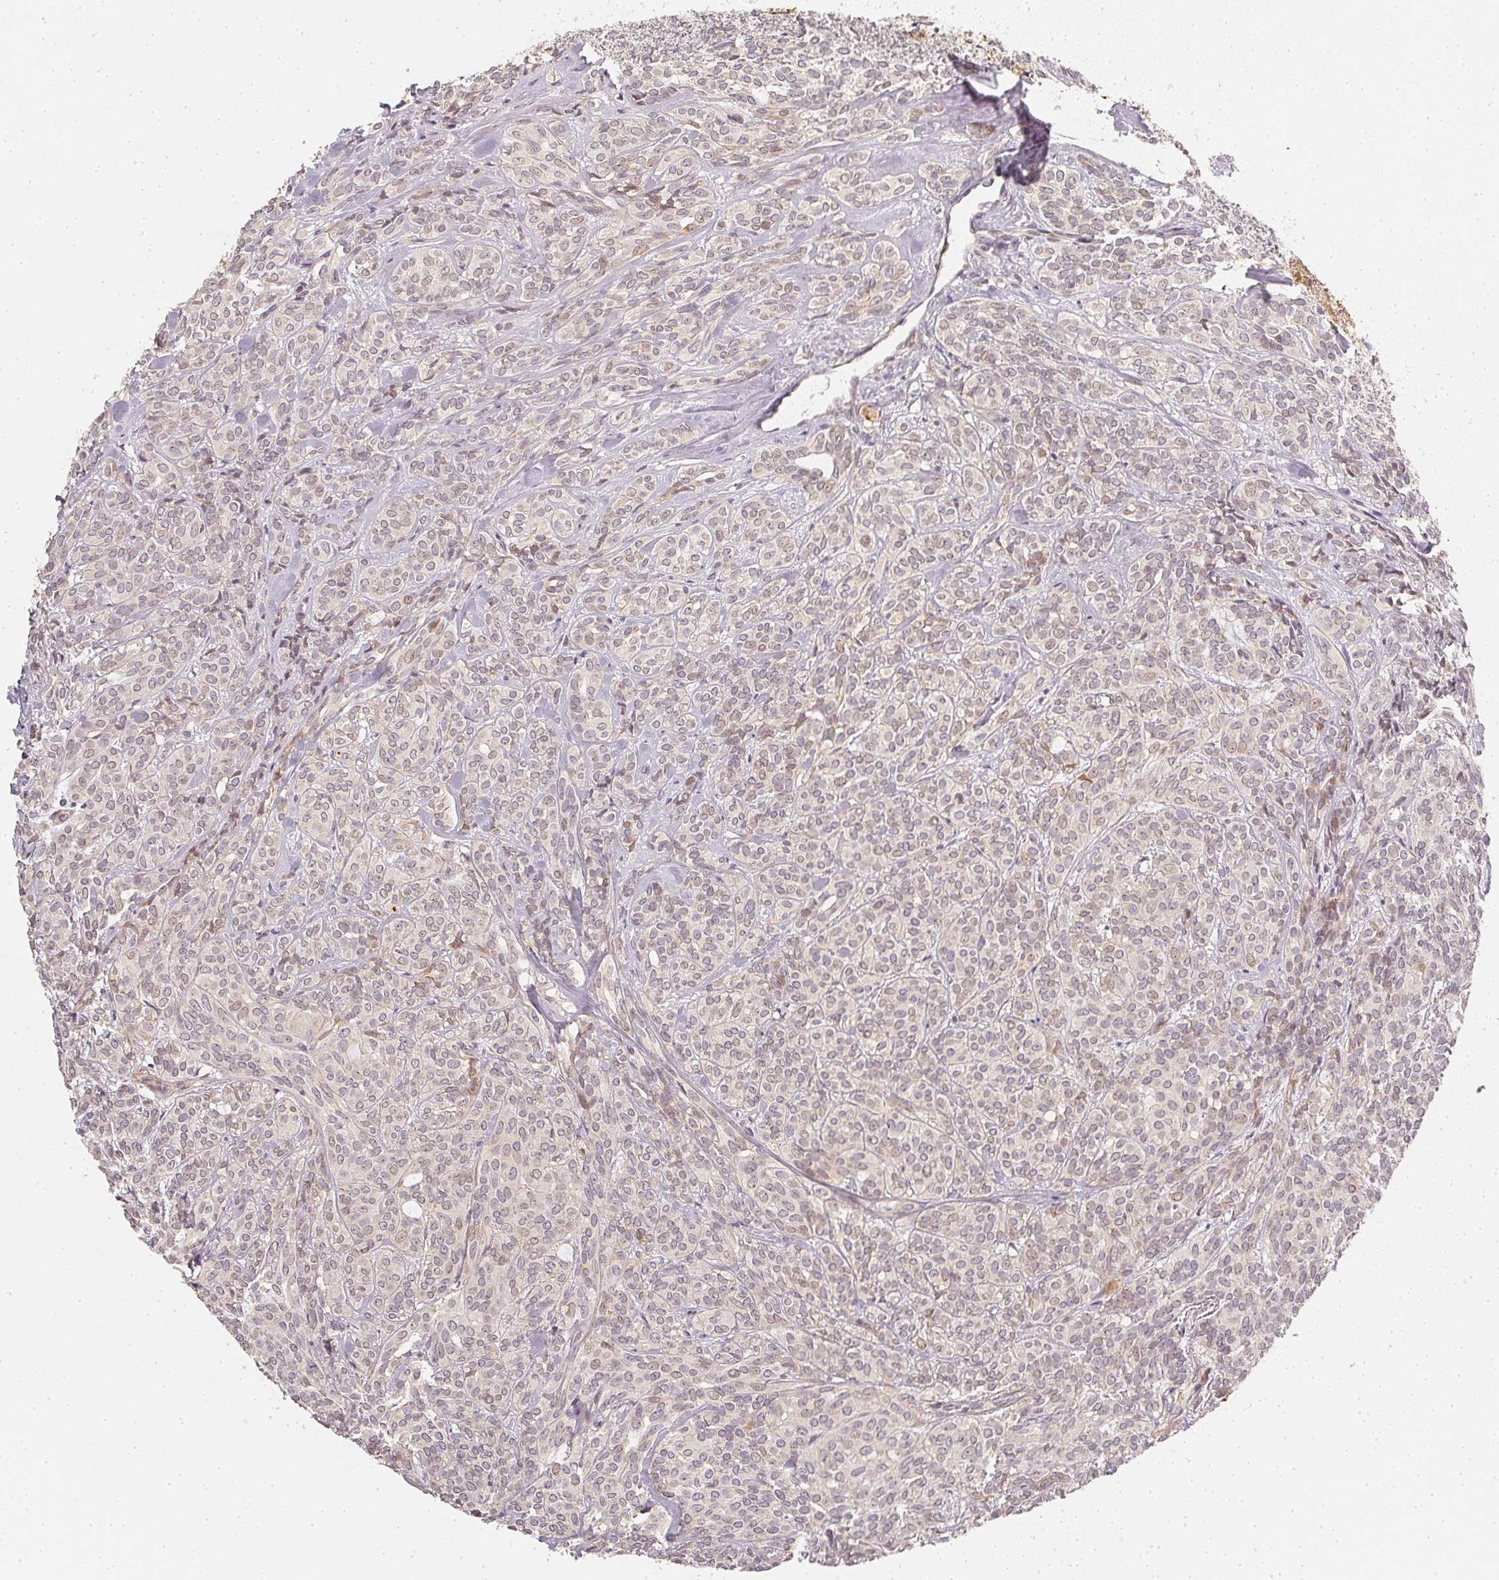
{"staining": {"intensity": "negative", "quantity": "none", "location": "none"}, "tissue": "head and neck cancer", "cell_type": "Tumor cells", "image_type": "cancer", "snomed": [{"axis": "morphology", "description": "Adenocarcinoma, NOS"}, {"axis": "topography", "description": "Head-Neck"}], "caption": "Immunohistochemistry (IHC) of head and neck adenocarcinoma reveals no positivity in tumor cells.", "gene": "SERPINE1", "patient": {"sex": "female", "age": 57}}